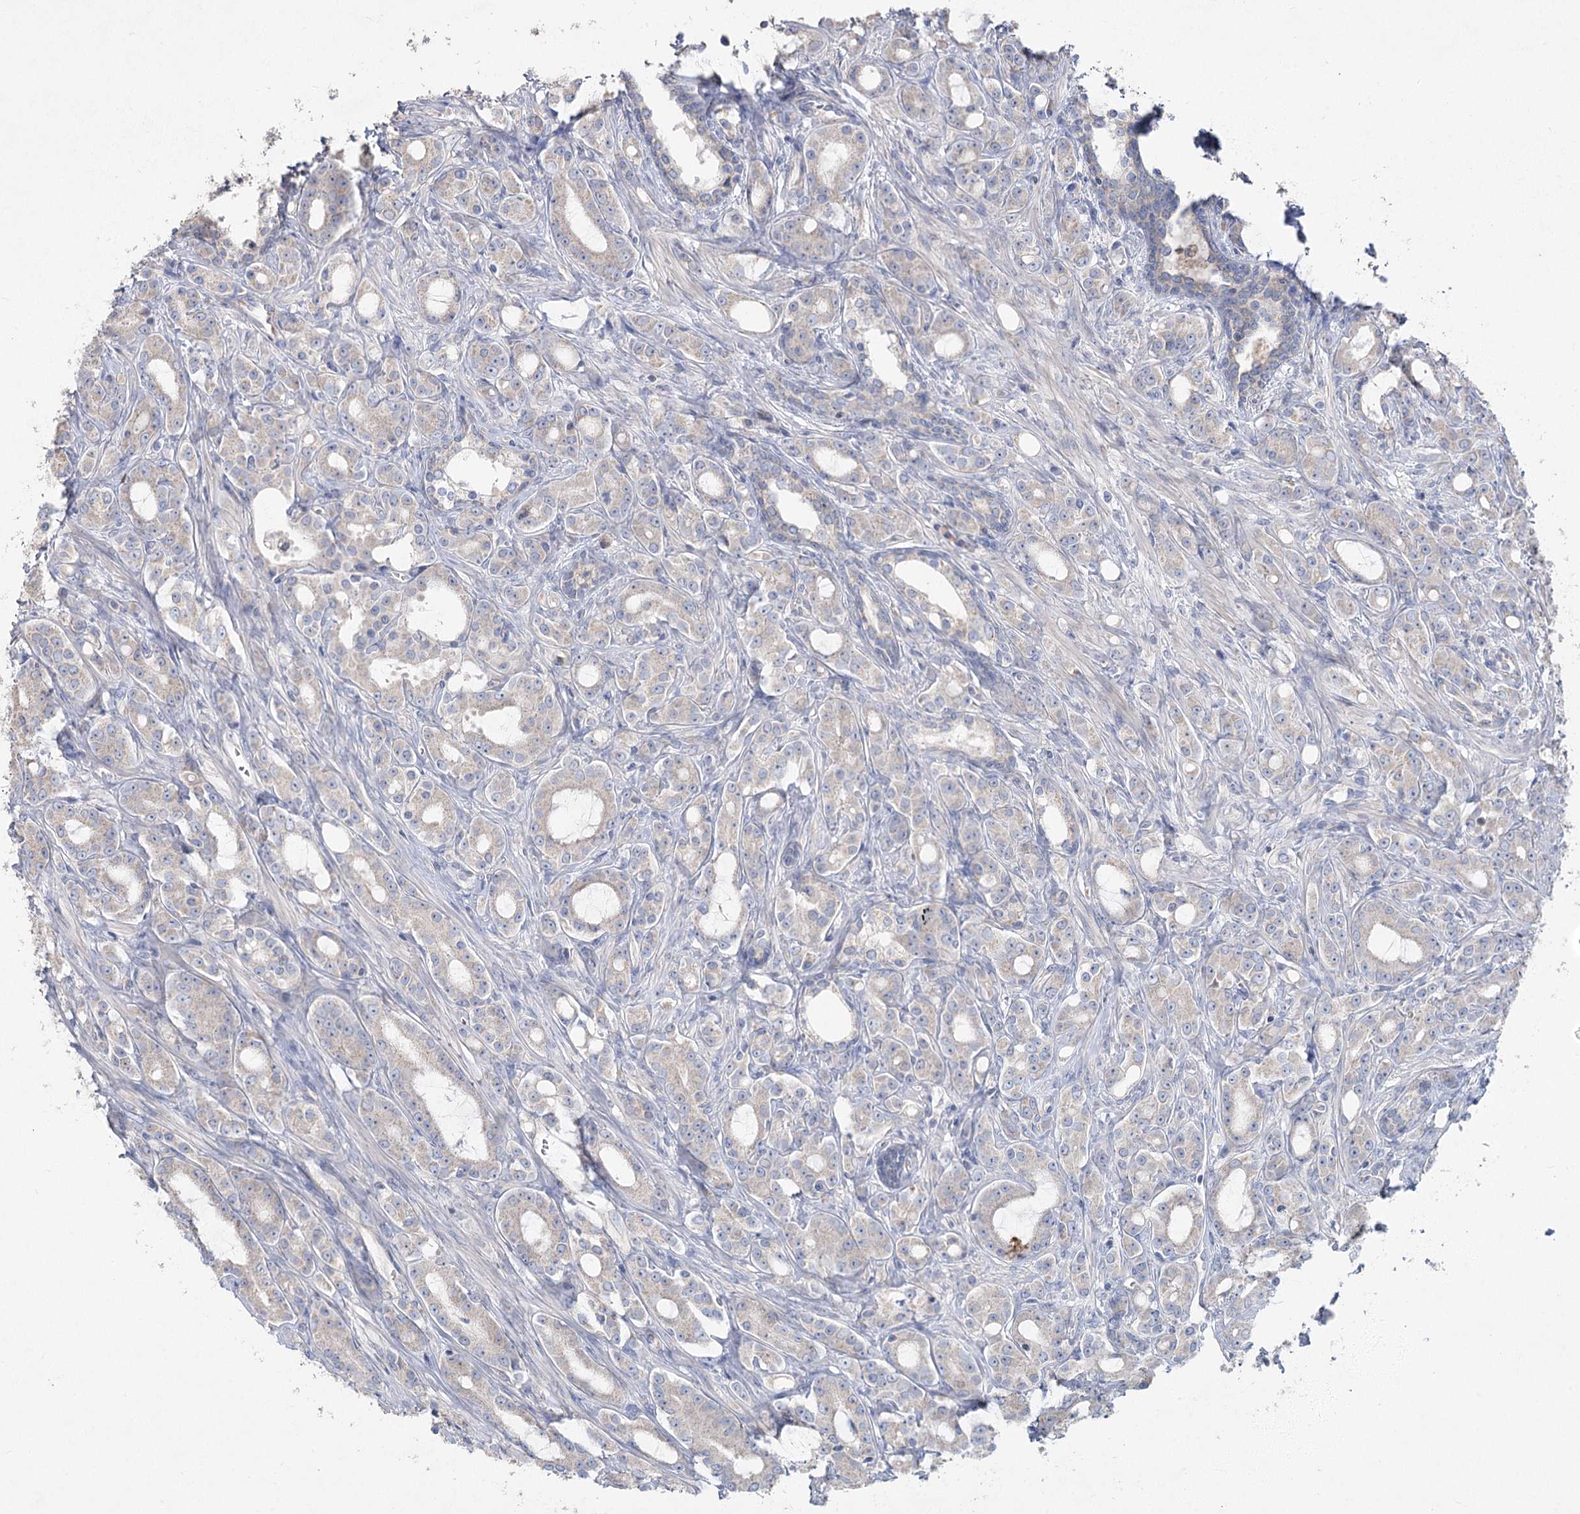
{"staining": {"intensity": "negative", "quantity": "none", "location": "none"}, "tissue": "prostate cancer", "cell_type": "Tumor cells", "image_type": "cancer", "snomed": [{"axis": "morphology", "description": "Adenocarcinoma, High grade"}, {"axis": "topography", "description": "Prostate"}], "caption": "IHC of human adenocarcinoma (high-grade) (prostate) demonstrates no expression in tumor cells.", "gene": "TMEM187", "patient": {"sex": "male", "age": 72}}